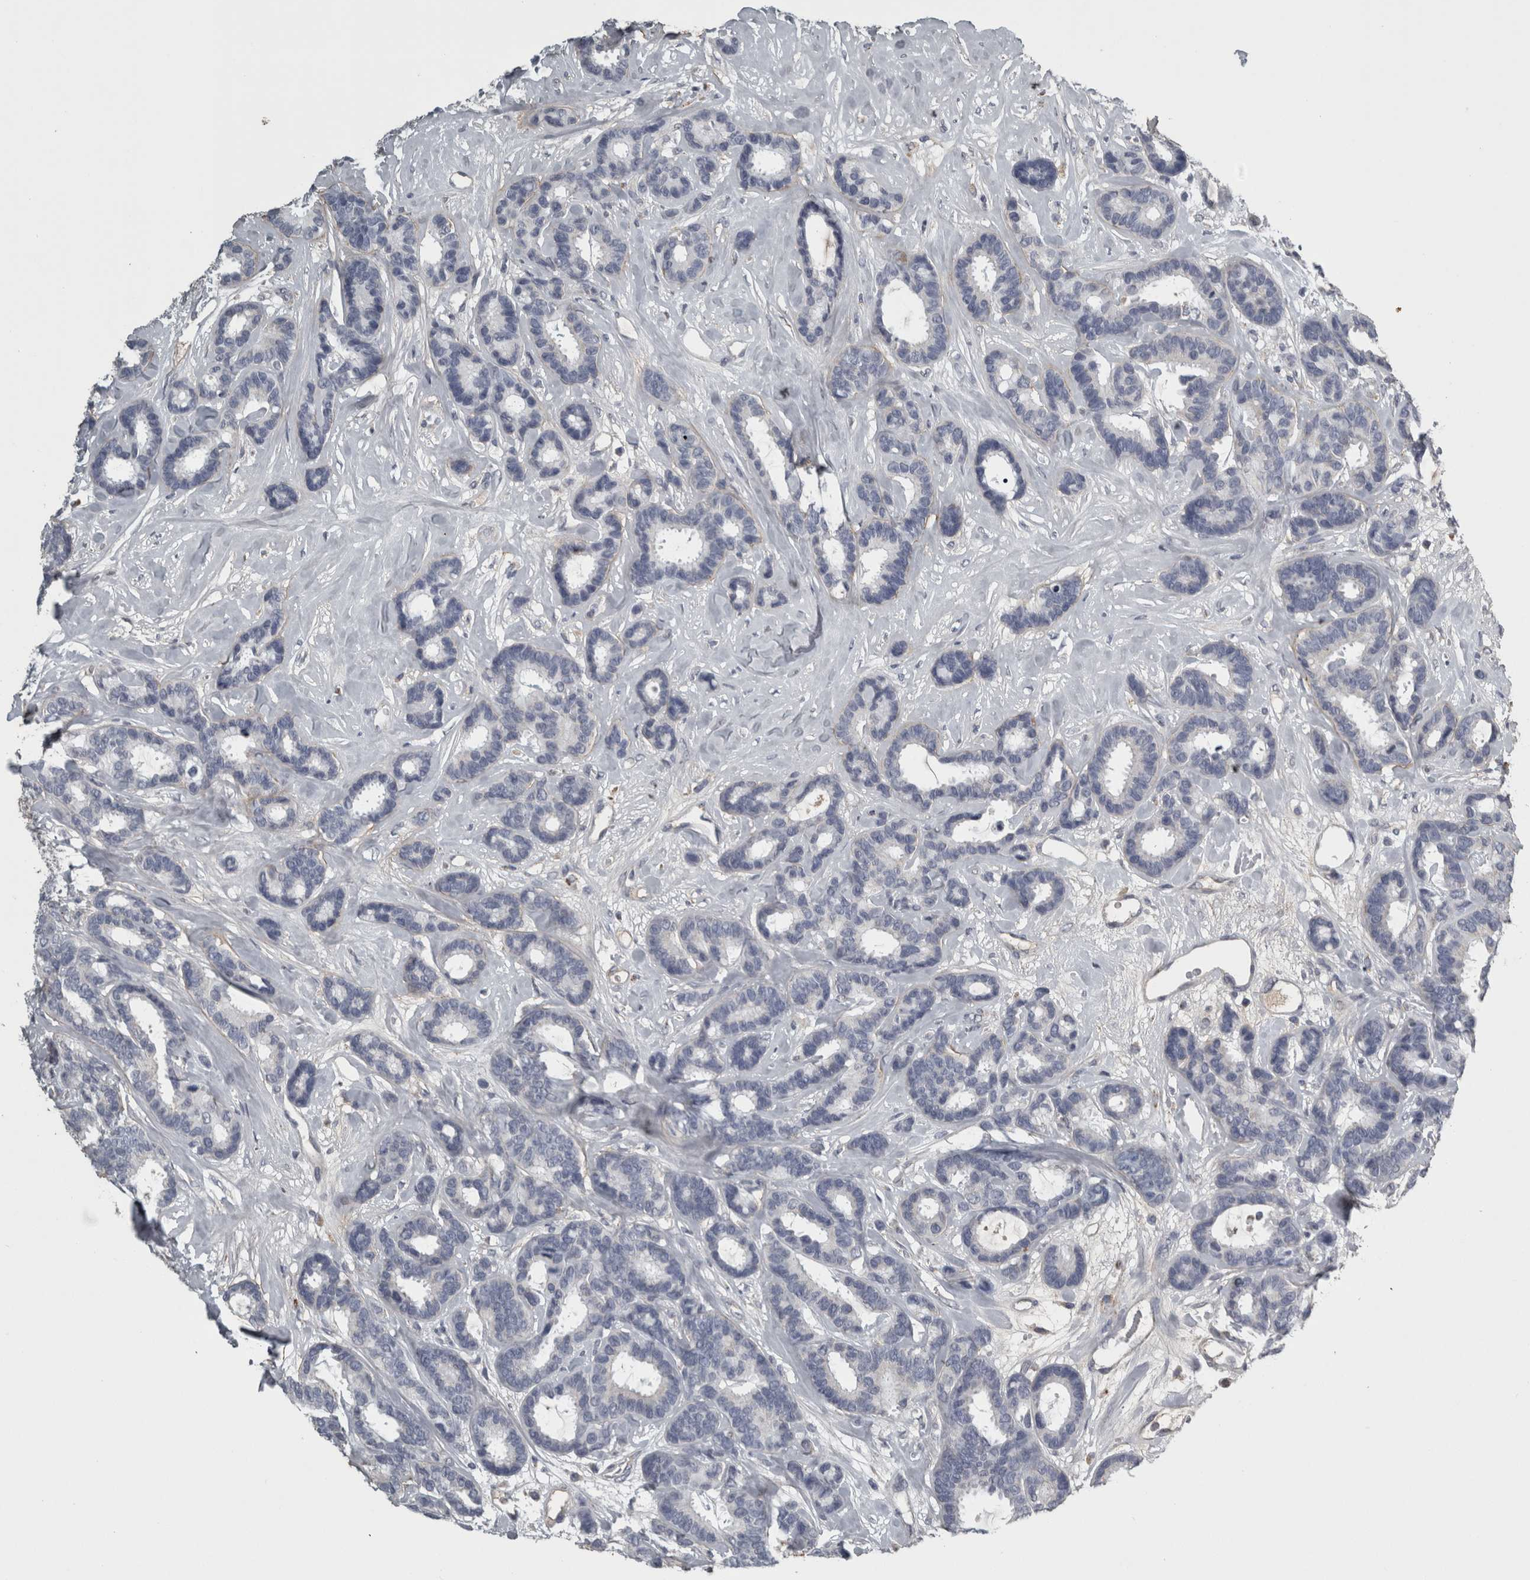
{"staining": {"intensity": "negative", "quantity": "none", "location": "none"}, "tissue": "breast cancer", "cell_type": "Tumor cells", "image_type": "cancer", "snomed": [{"axis": "morphology", "description": "Duct carcinoma"}, {"axis": "topography", "description": "Breast"}], "caption": "A high-resolution histopathology image shows IHC staining of invasive ductal carcinoma (breast), which exhibits no significant positivity in tumor cells.", "gene": "FRK", "patient": {"sex": "female", "age": 87}}